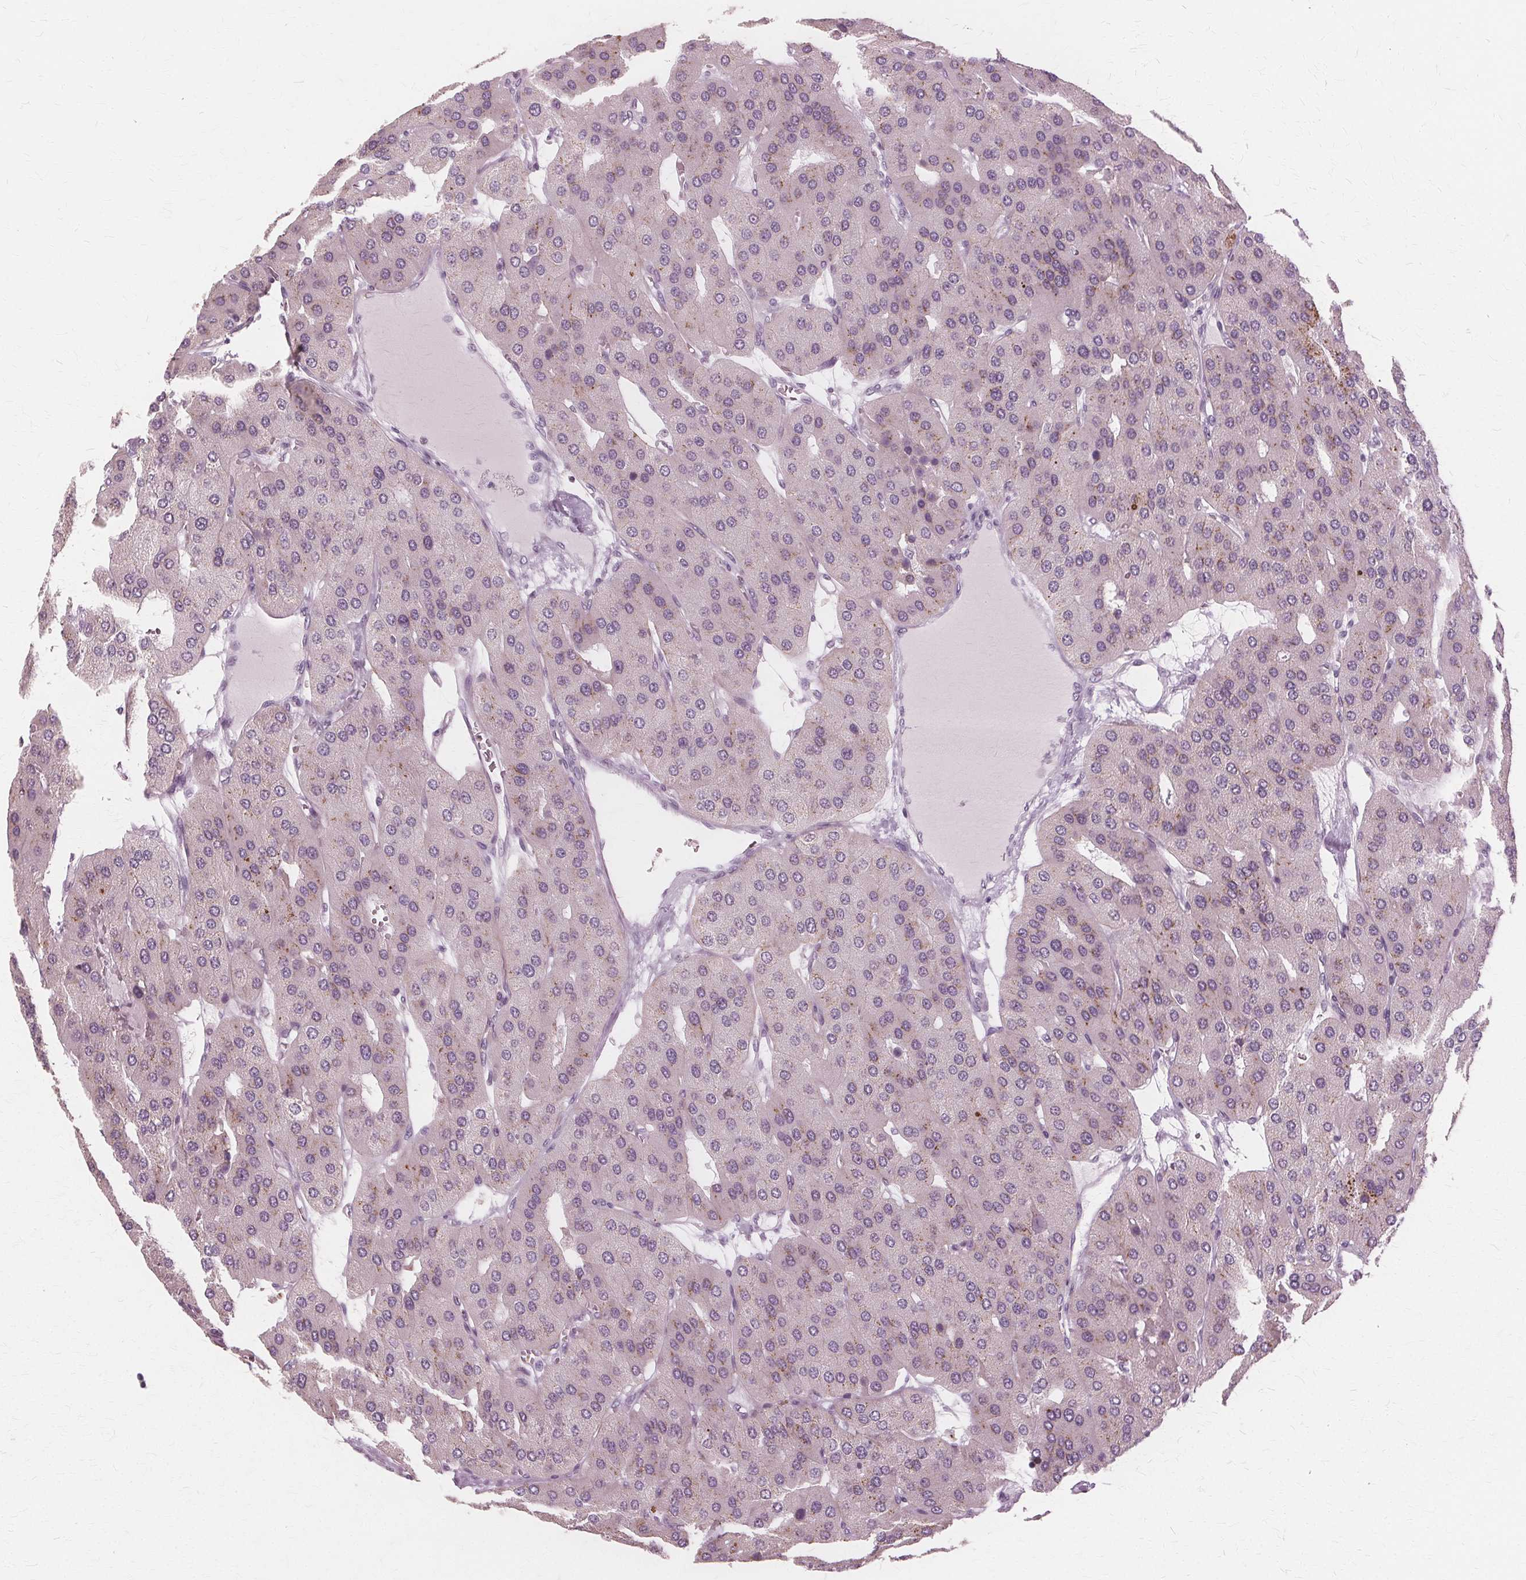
{"staining": {"intensity": "weak", "quantity": "<25%", "location": "cytoplasmic/membranous"}, "tissue": "parathyroid gland", "cell_type": "Glandular cells", "image_type": "normal", "snomed": [{"axis": "morphology", "description": "Normal tissue, NOS"}, {"axis": "morphology", "description": "Adenoma, NOS"}, {"axis": "topography", "description": "Parathyroid gland"}], "caption": "Normal parathyroid gland was stained to show a protein in brown. There is no significant staining in glandular cells. Brightfield microscopy of IHC stained with DAB (3,3'-diaminobenzidine) (brown) and hematoxylin (blue), captured at high magnification.", "gene": "DNASE2", "patient": {"sex": "female", "age": 86}}